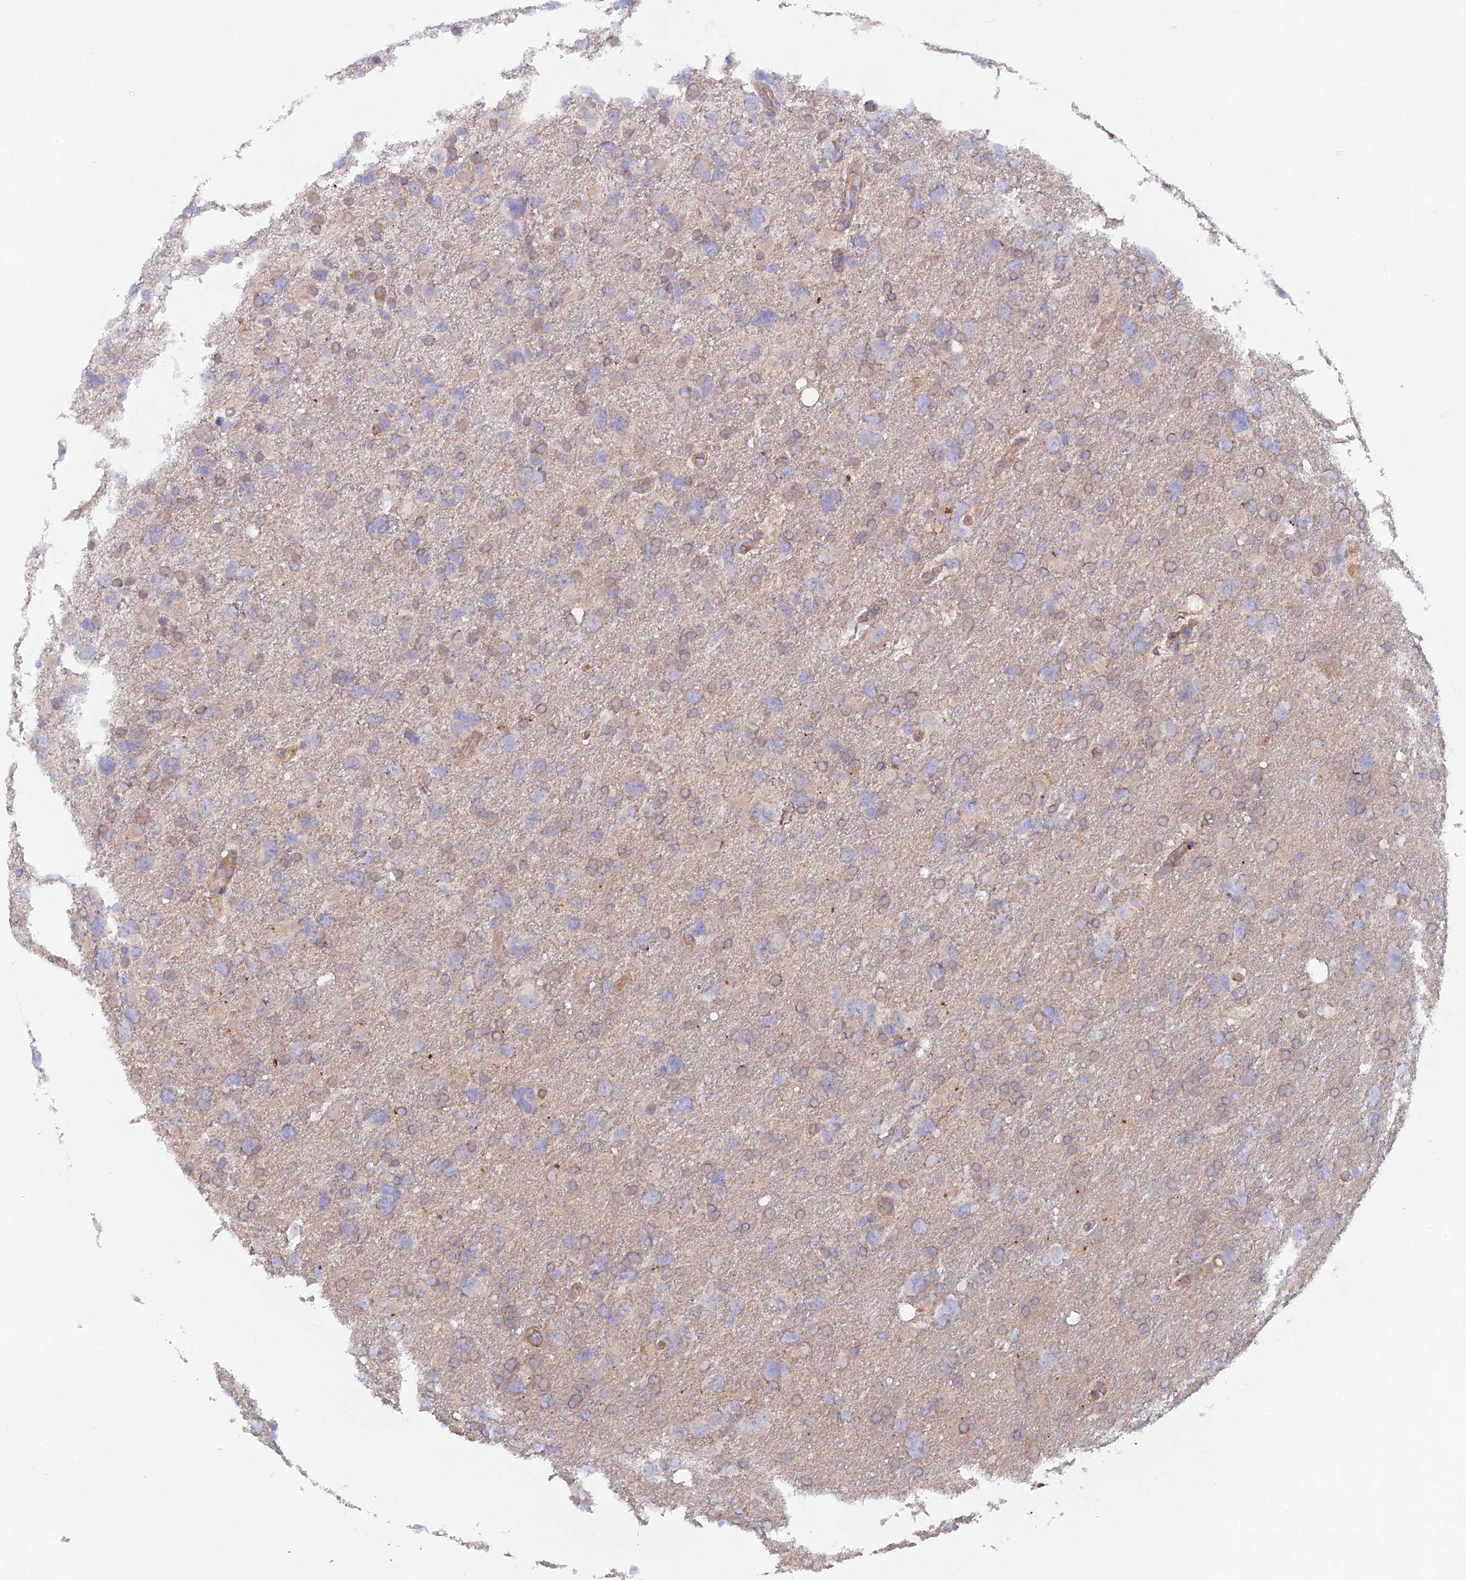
{"staining": {"intensity": "negative", "quantity": "none", "location": "none"}, "tissue": "glioma", "cell_type": "Tumor cells", "image_type": "cancer", "snomed": [{"axis": "morphology", "description": "Glioma, malignant, High grade"}, {"axis": "topography", "description": "Brain"}], "caption": "Immunohistochemistry micrograph of neoplastic tissue: human glioma stained with DAB demonstrates no significant protein expression in tumor cells.", "gene": "FZR1", "patient": {"sex": "male", "age": 61}}